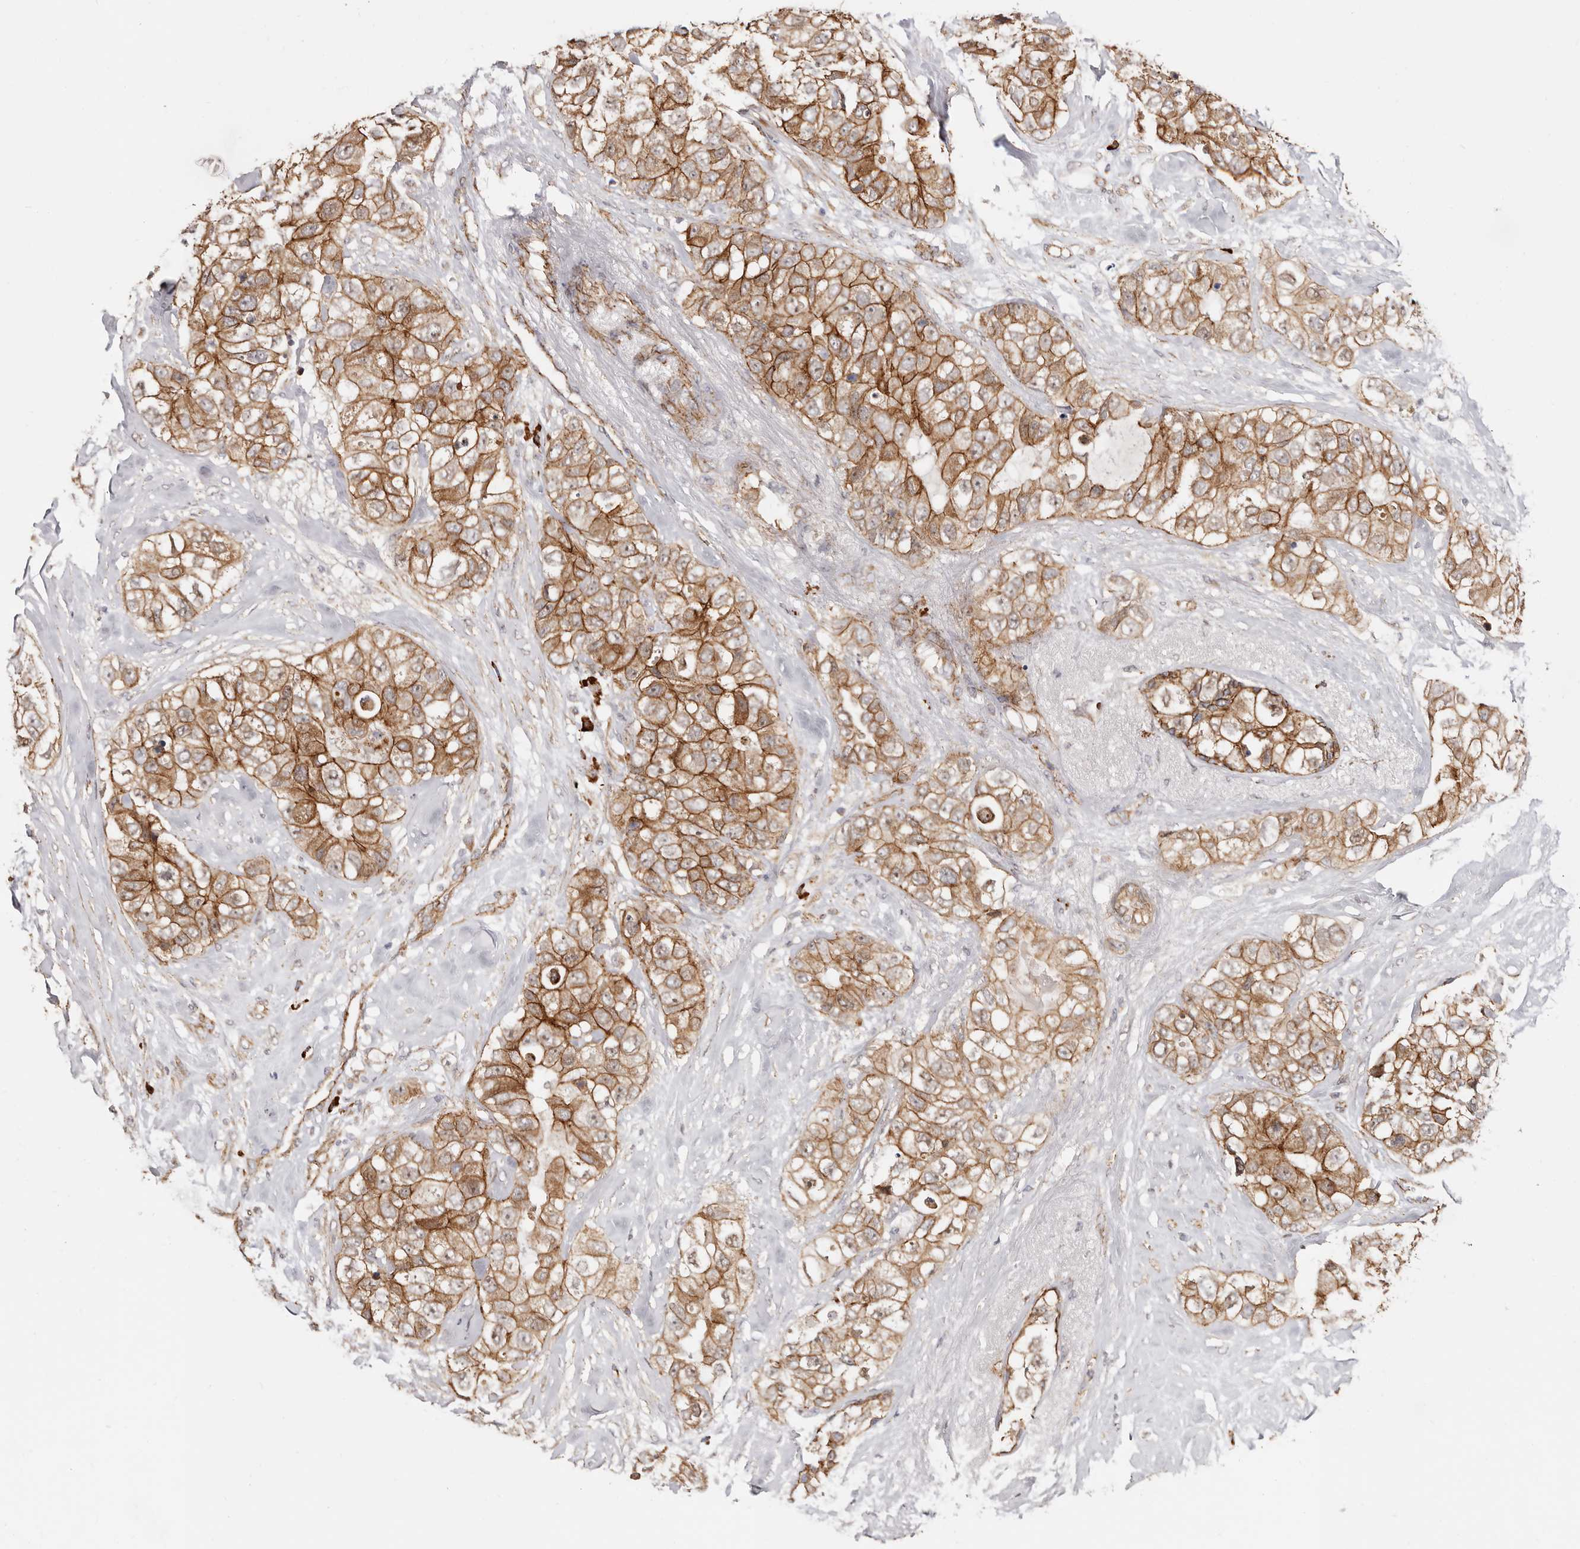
{"staining": {"intensity": "strong", "quantity": ">75%", "location": "cytoplasmic/membranous"}, "tissue": "breast cancer", "cell_type": "Tumor cells", "image_type": "cancer", "snomed": [{"axis": "morphology", "description": "Duct carcinoma"}, {"axis": "topography", "description": "Breast"}], "caption": "High-power microscopy captured an IHC image of breast cancer (invasive ductal carcinoma), revealing strong cytoplasmic/membranous expression in approximately >75% of tumor cells.", "gene": "CTNNB1", "patient": {"sex": "female", "age": 62}}